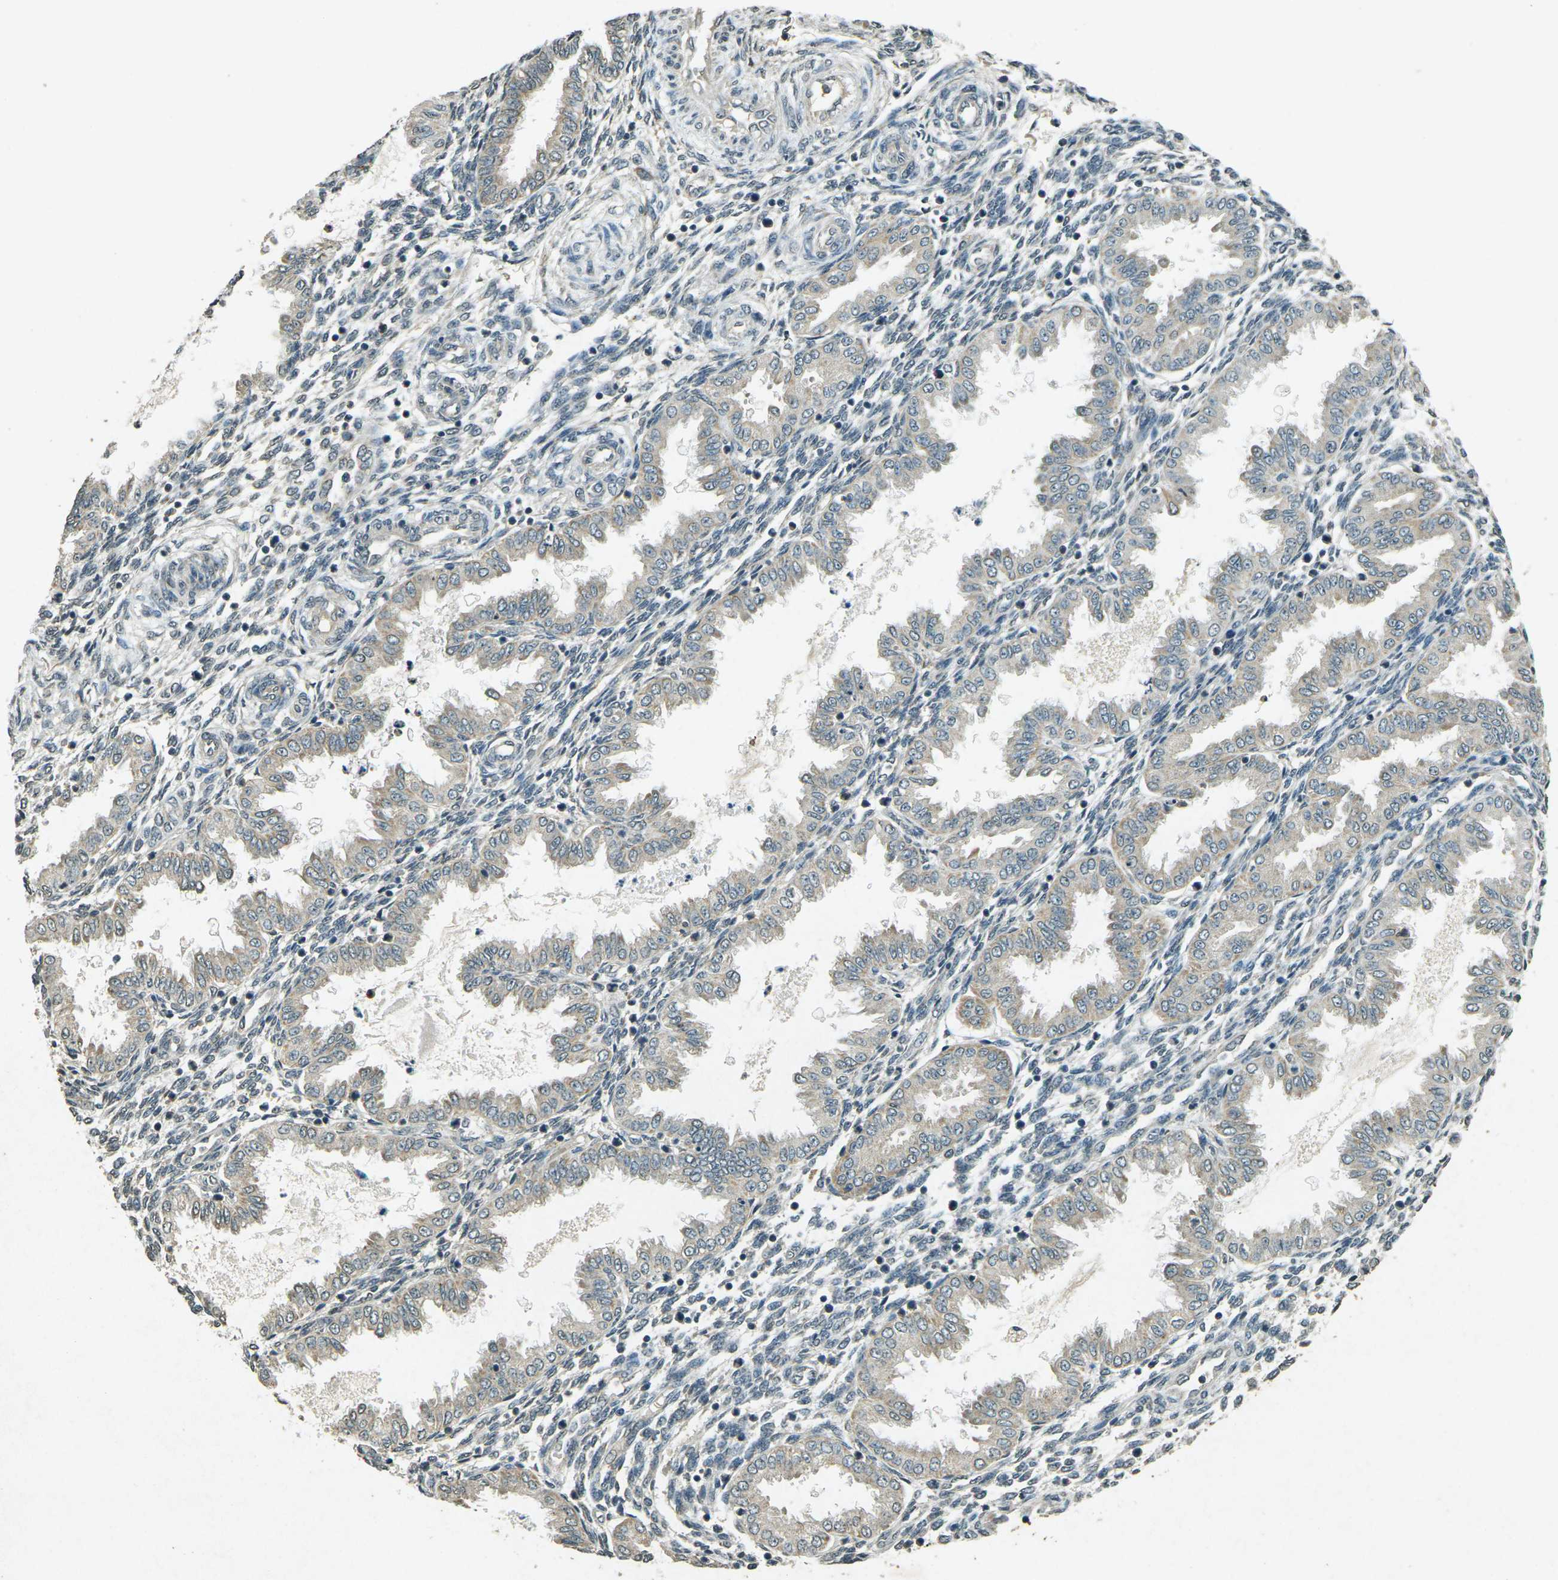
{"staining": {"intensity": "weak", "quantity": "<25%", "location": "cytoplasmic/membranous"}, "tissue": "endometrium", "cell_type": "Cells in endometrial stroma", "image_type": "normal", "snomed": [{"axis": "morphology", "description": "Normal tissue, NOS"}, {"axis": "topography", "description": "Endometrium"}], "caption": "Immunohistochemistry histopathology image of normal endometrium stained for a protein (brown), which exhibits no positivity in cells in endometrial stroma.", "gene": "PDE2A", "patient": {"sex": "female", "age": 33}}